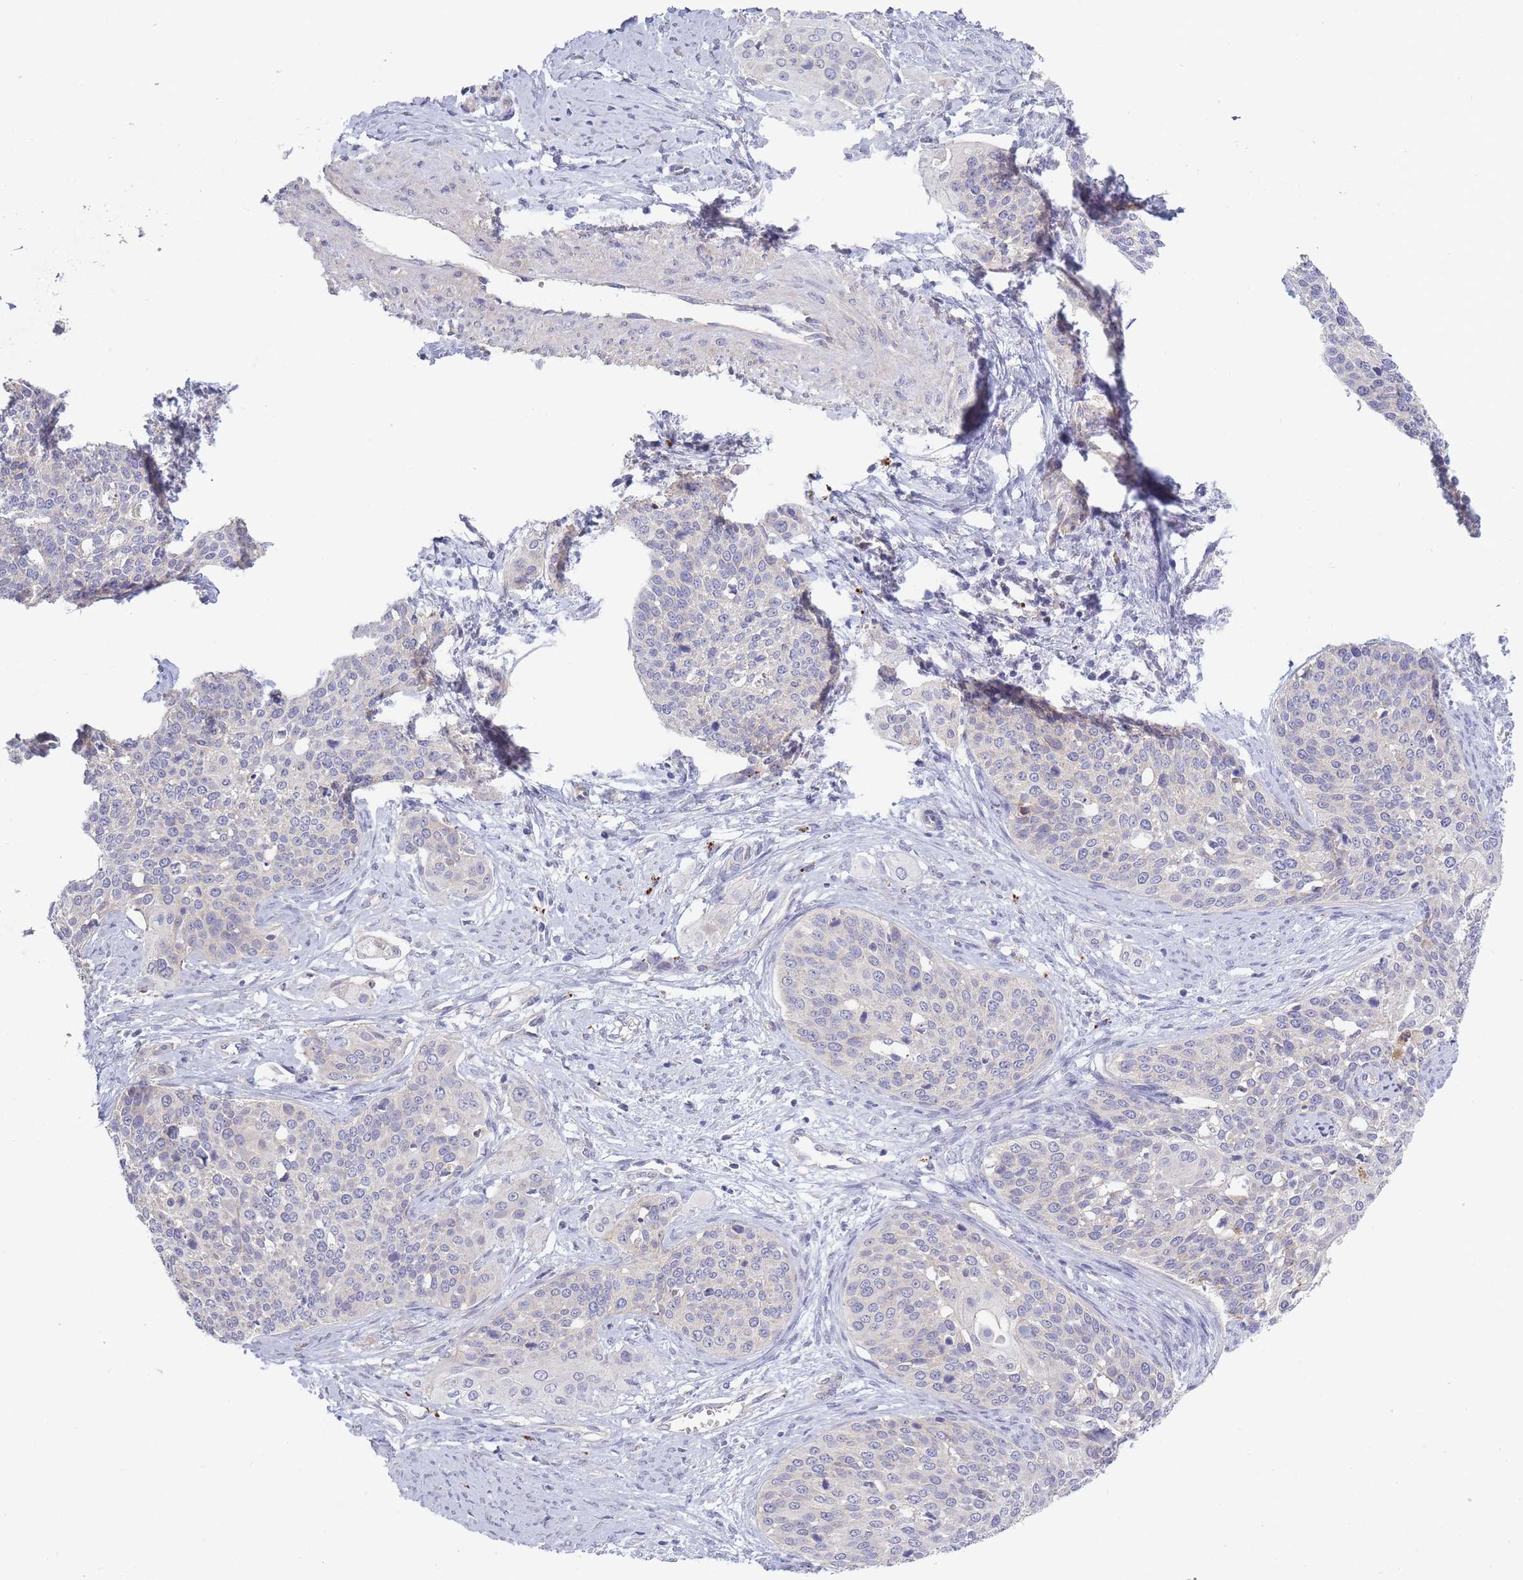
{"staining": {"intensity": "negative", "quantity": "none", "location": "none"}, "tissue": "cervical cancer", "cell_type": "Tumor cells", "image_type": "cancer", "snomed": [{"axis": "morphology", "description": "Squamous cell carcinoma, NOS"}, {"axis": "topography", "description": "Cervix"}], "caption": "IHC of cervical squamous cell carcinoma demonstrates no positivity in tumor cells.", "gene": "TRIM61", "patient": {"sex": "female", "age": 44}}